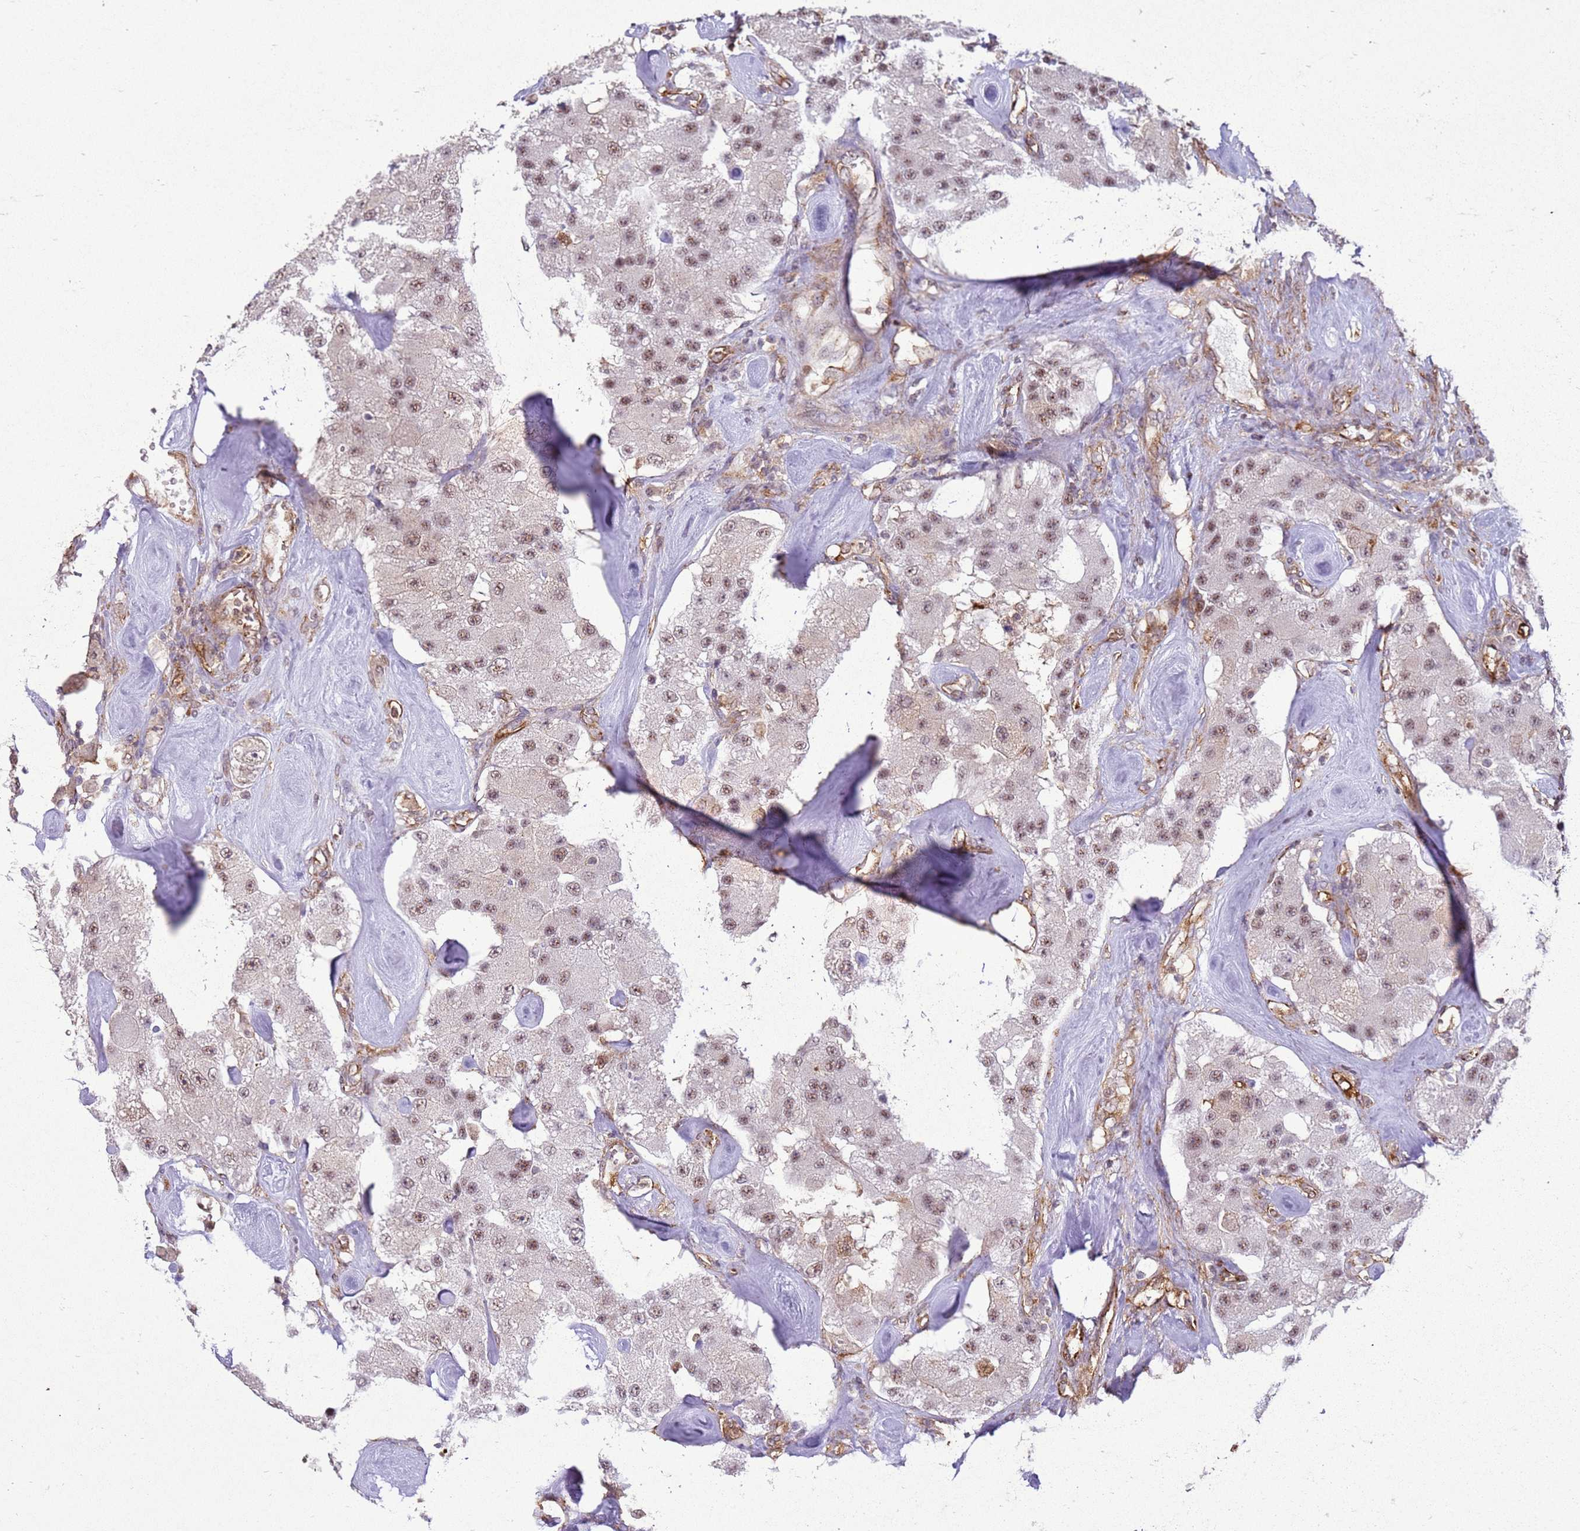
{"staining": {"intensity": "weak", "quantity": ">75%", "location": "nuclear"}, "tissue": "carcinoid", "cell_type": "Tumor cells", "image_type": "cancer", "snomed": [{"axis": "morphology", "description": "Carcinoid, malignant, NOS"}, {"axis": "topography", "description": "Pancreas"}], "caption": "Protein positivity by immunohistochemistry displays weak nuclear expression in approximately >75% of tumor cells in carcinoid (malignant).", "gene": "GABRE", "patient": {"sex": "male", "age": 41}}